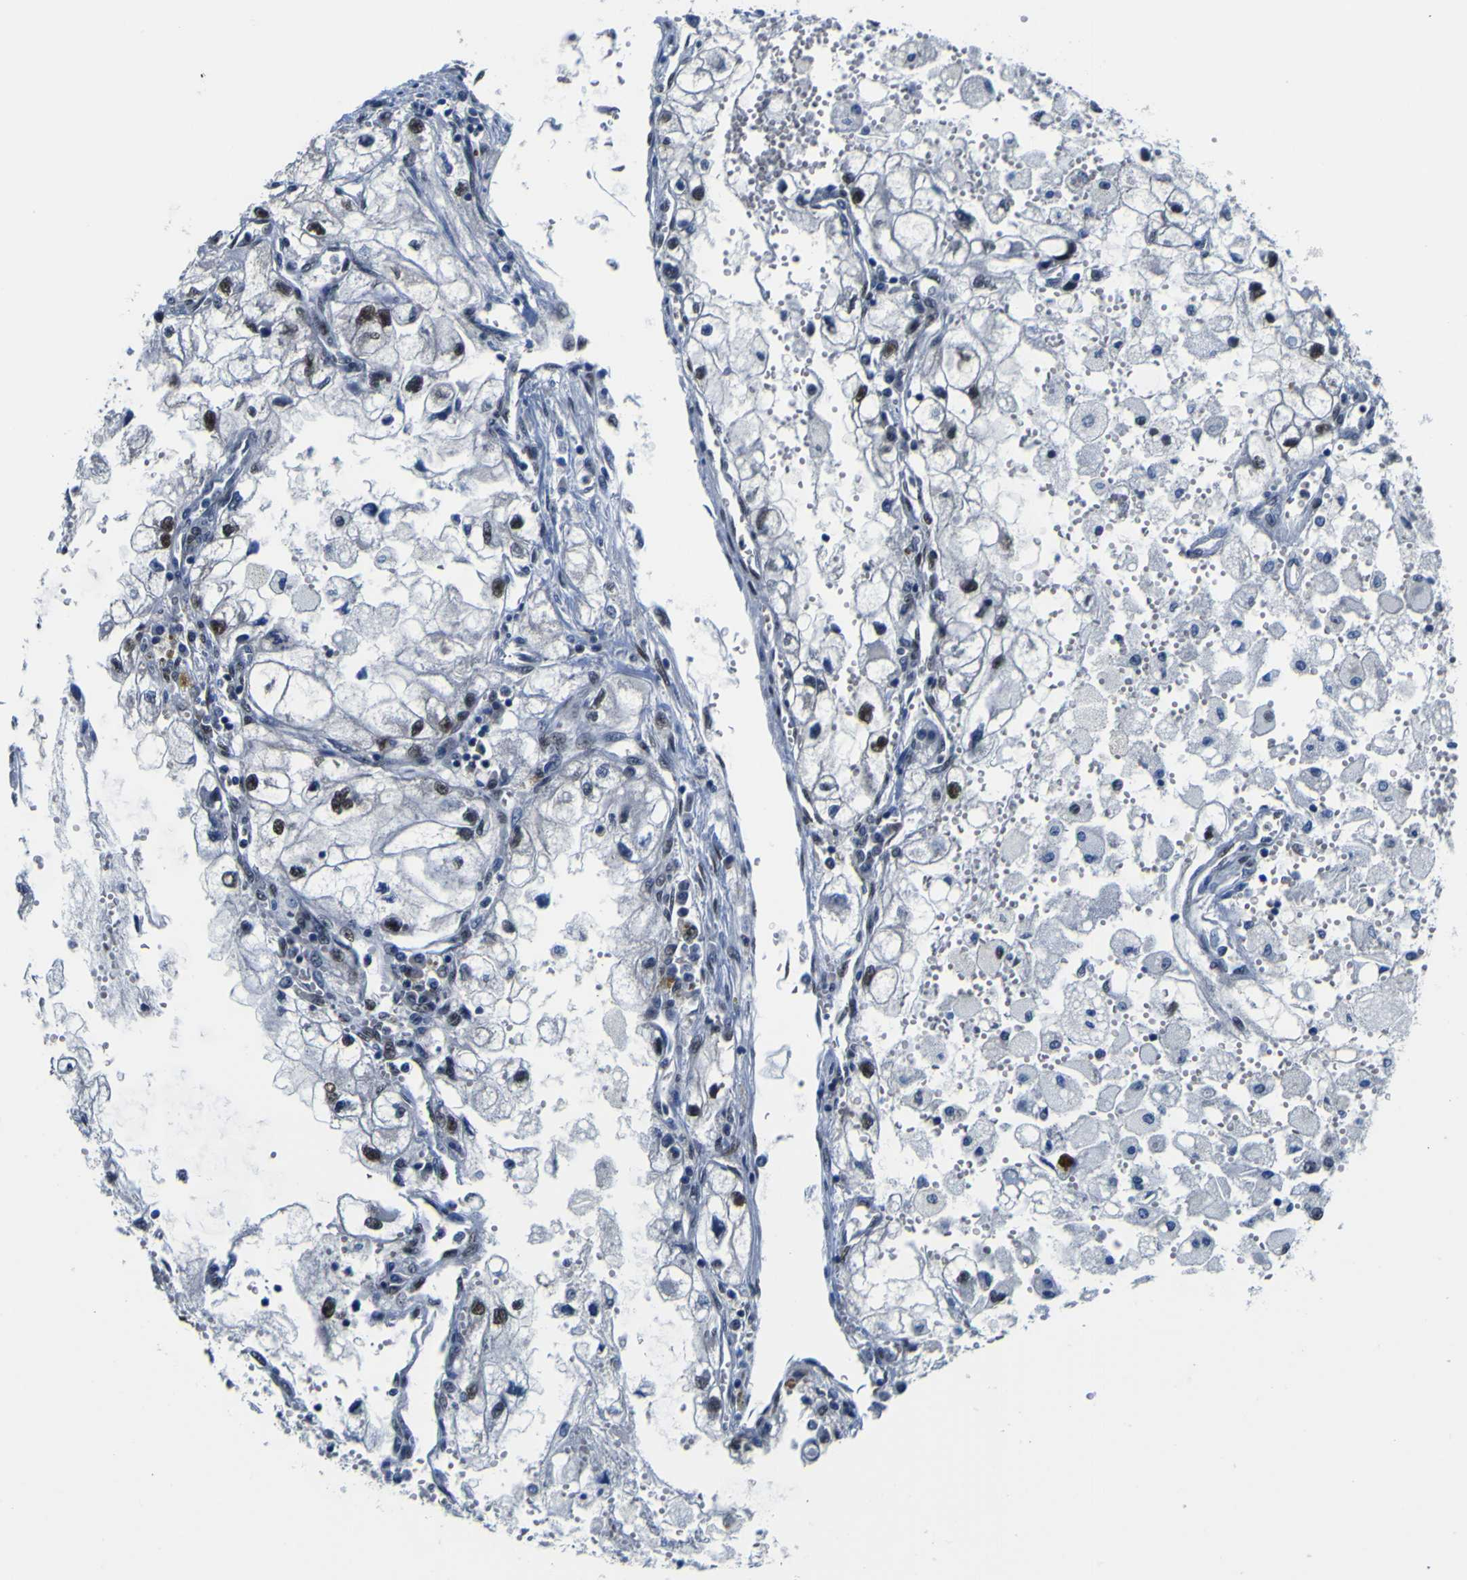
{"staining": {"intensity": "strong", "quantity": "<25%", "location": "nuclear"}, "tissue": "renal cancer", "cell_type": "Tumor cells", "image_type": "cancer", "snomed": [{"axis": "morphology", "description": "Adenocarcinoma, NOS"}, {"axis": "topography", "description": "Kidney"}], "caption": "Immunohistochemical staining of human renal cancer exhibits medium levels of strong nuclear expression in about <25% of tumor cells. The staining was performed using DAB (3,3'-diaminobenzidine) to visualize the protein expression in brown, while the nuclei were stained in blue with hematoxylin (Magnification: 20x).", "gene": "CUL4B", "patient": {"sex": "female", "age": 70}}